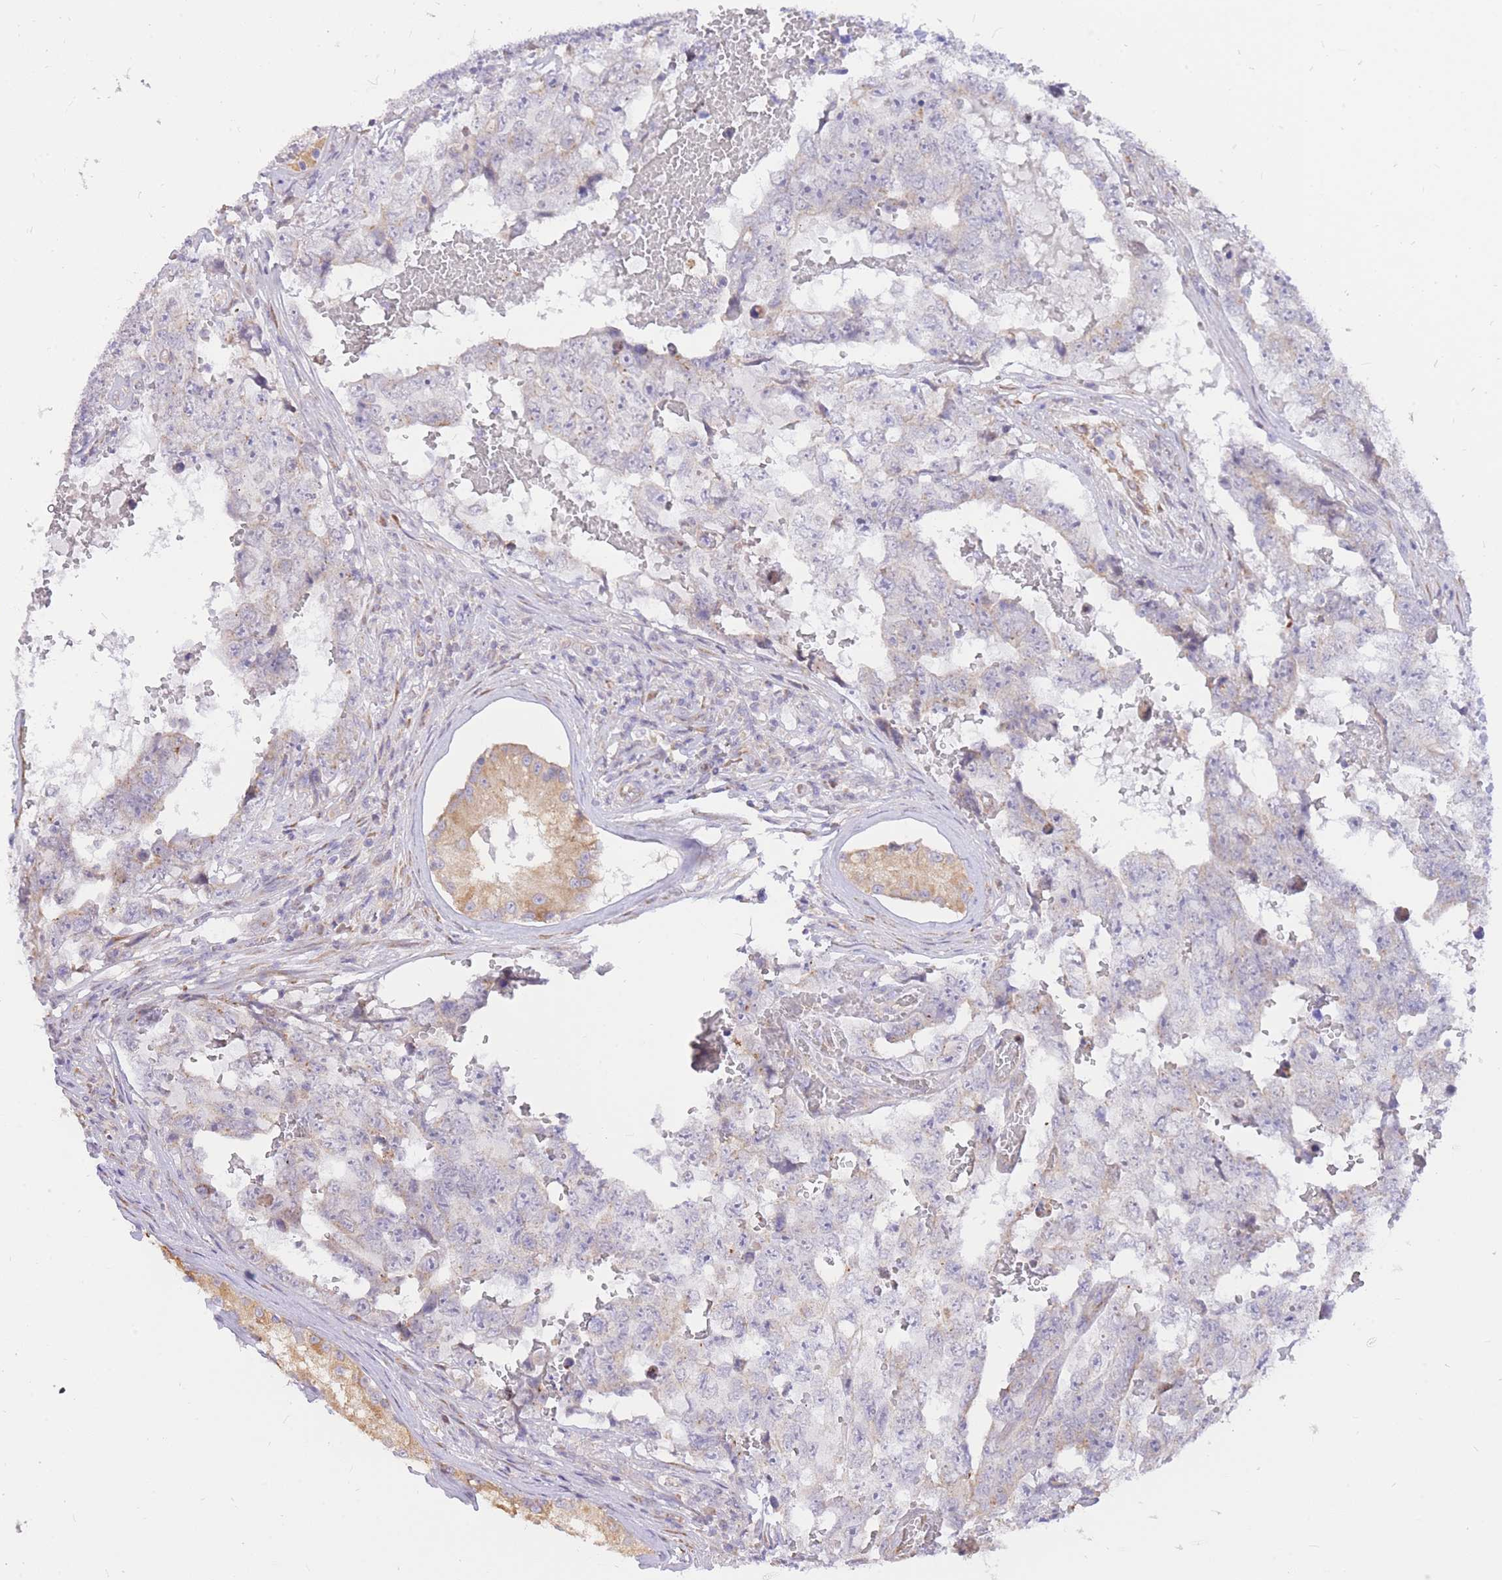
{"staining": {"intensity": "negative", "quantity": "none", "location": "none"}, "tissue": "testis cancer", "cell_type": "Tumor cells", "image_type": "cancer", "snomed": [{"axis": "morphology", "description": "Carcinoma, Embryonal, NOS"}, {"axis": "topography", "description": "Testis"}], "caption": "Testis cancer (embryonal carcinoma) stained for a protein using immunohistochemistry (IHC) reveals no staining tumor cells.", "gene": "TOPAZ1", "patient": {"sex": "male", "age": 25}}